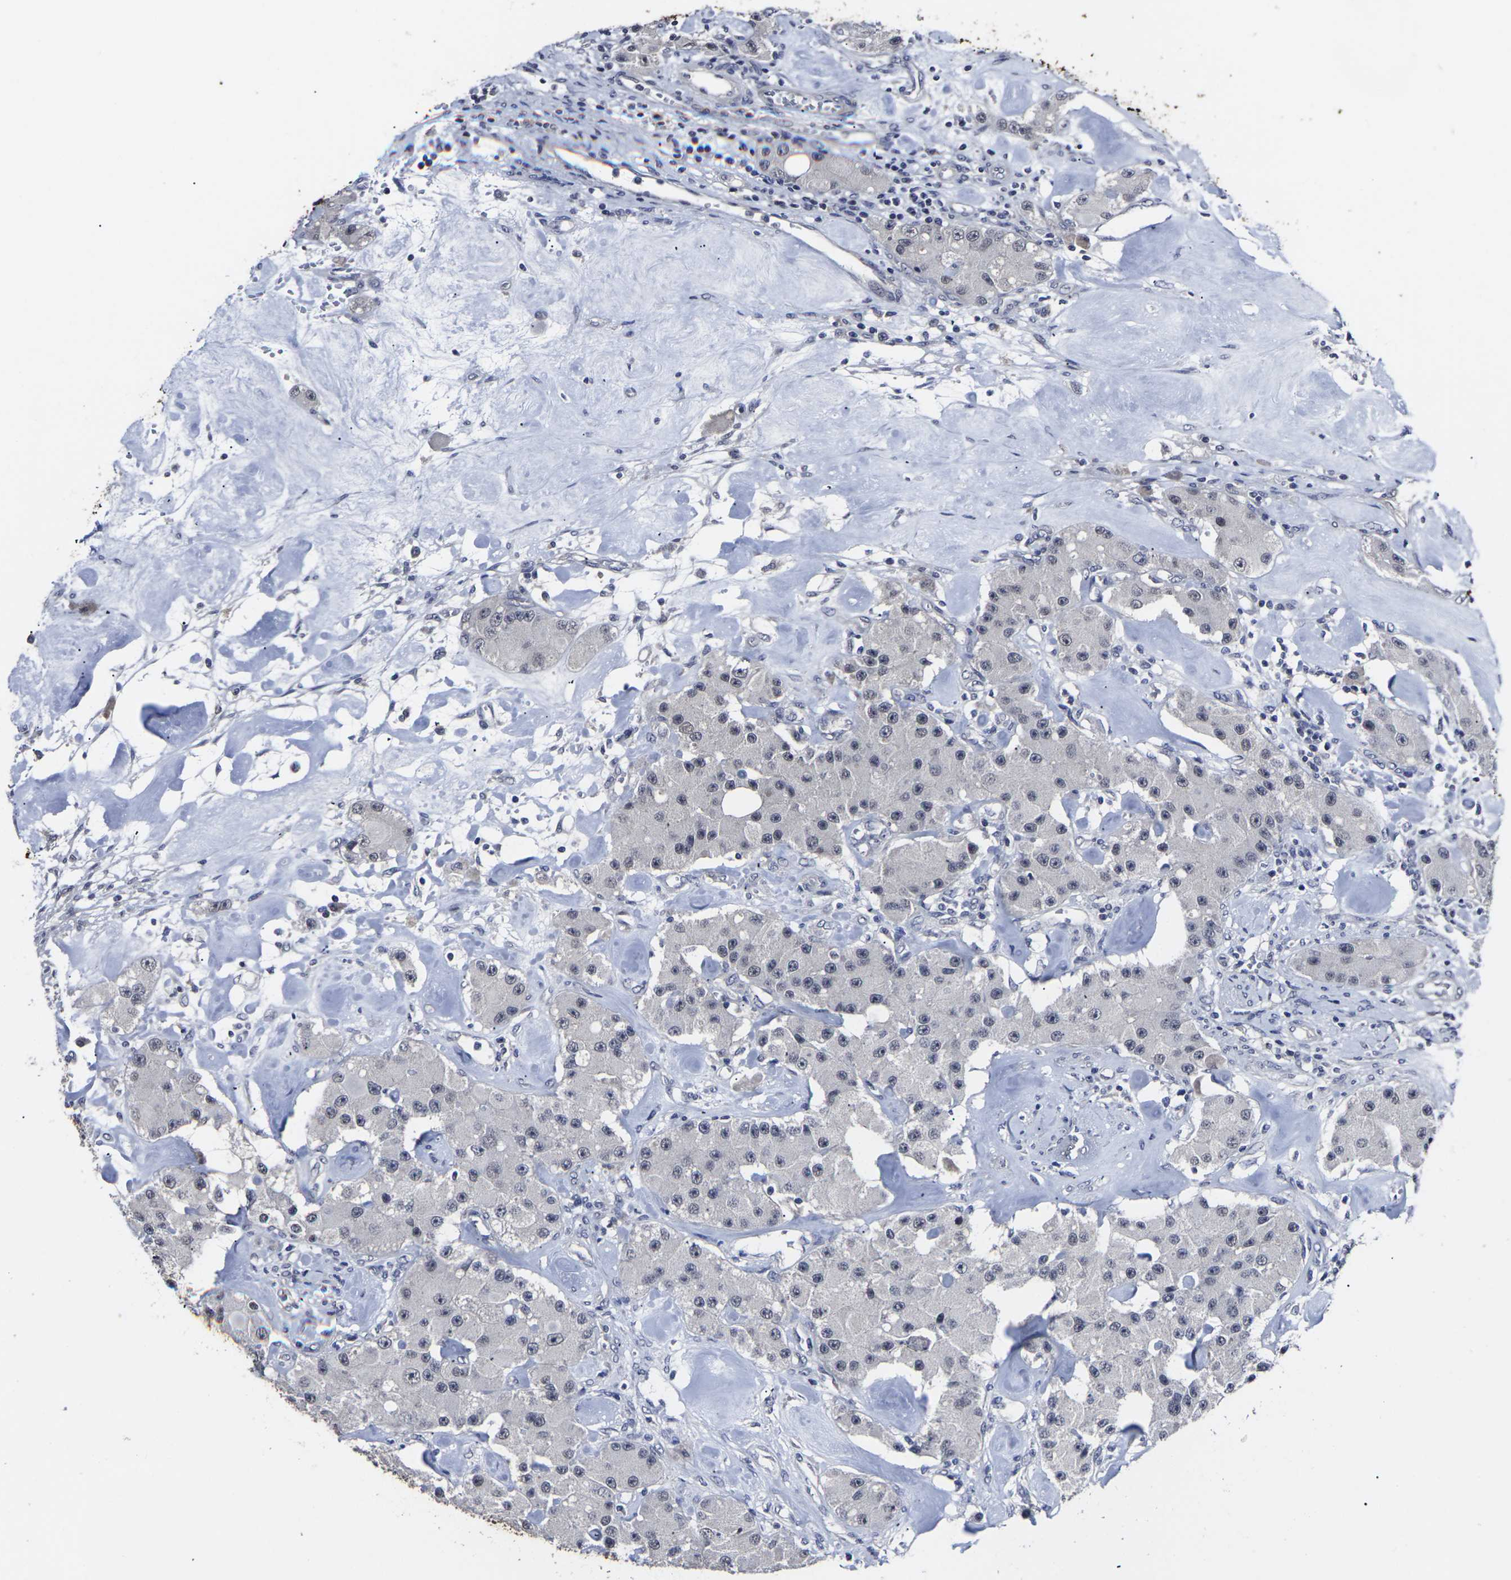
{"staining": {"intensity": "negative", "quantity": "none", "location": "none"}, "tissue": "carcinoid", "cell_type": "Tumor cells", "image_type": "cancer", "snomed": [{"axis": "morphology", "description": "Carcinoid, malignant, NOS"}, {"axis": "topography", "description": "Pancreas"}], "caption": "A photomicrograph of malignant carcinoid stained for a protein displays no brown staining in tumor cells. The staining was performed using DAB to visualize the protein expression in brown, while the nuclei were stained in blue with hematoxylin (Magnification: 20x).", "gene": "MSANTD4", "patient": {"sex": "male", "age": 41}}